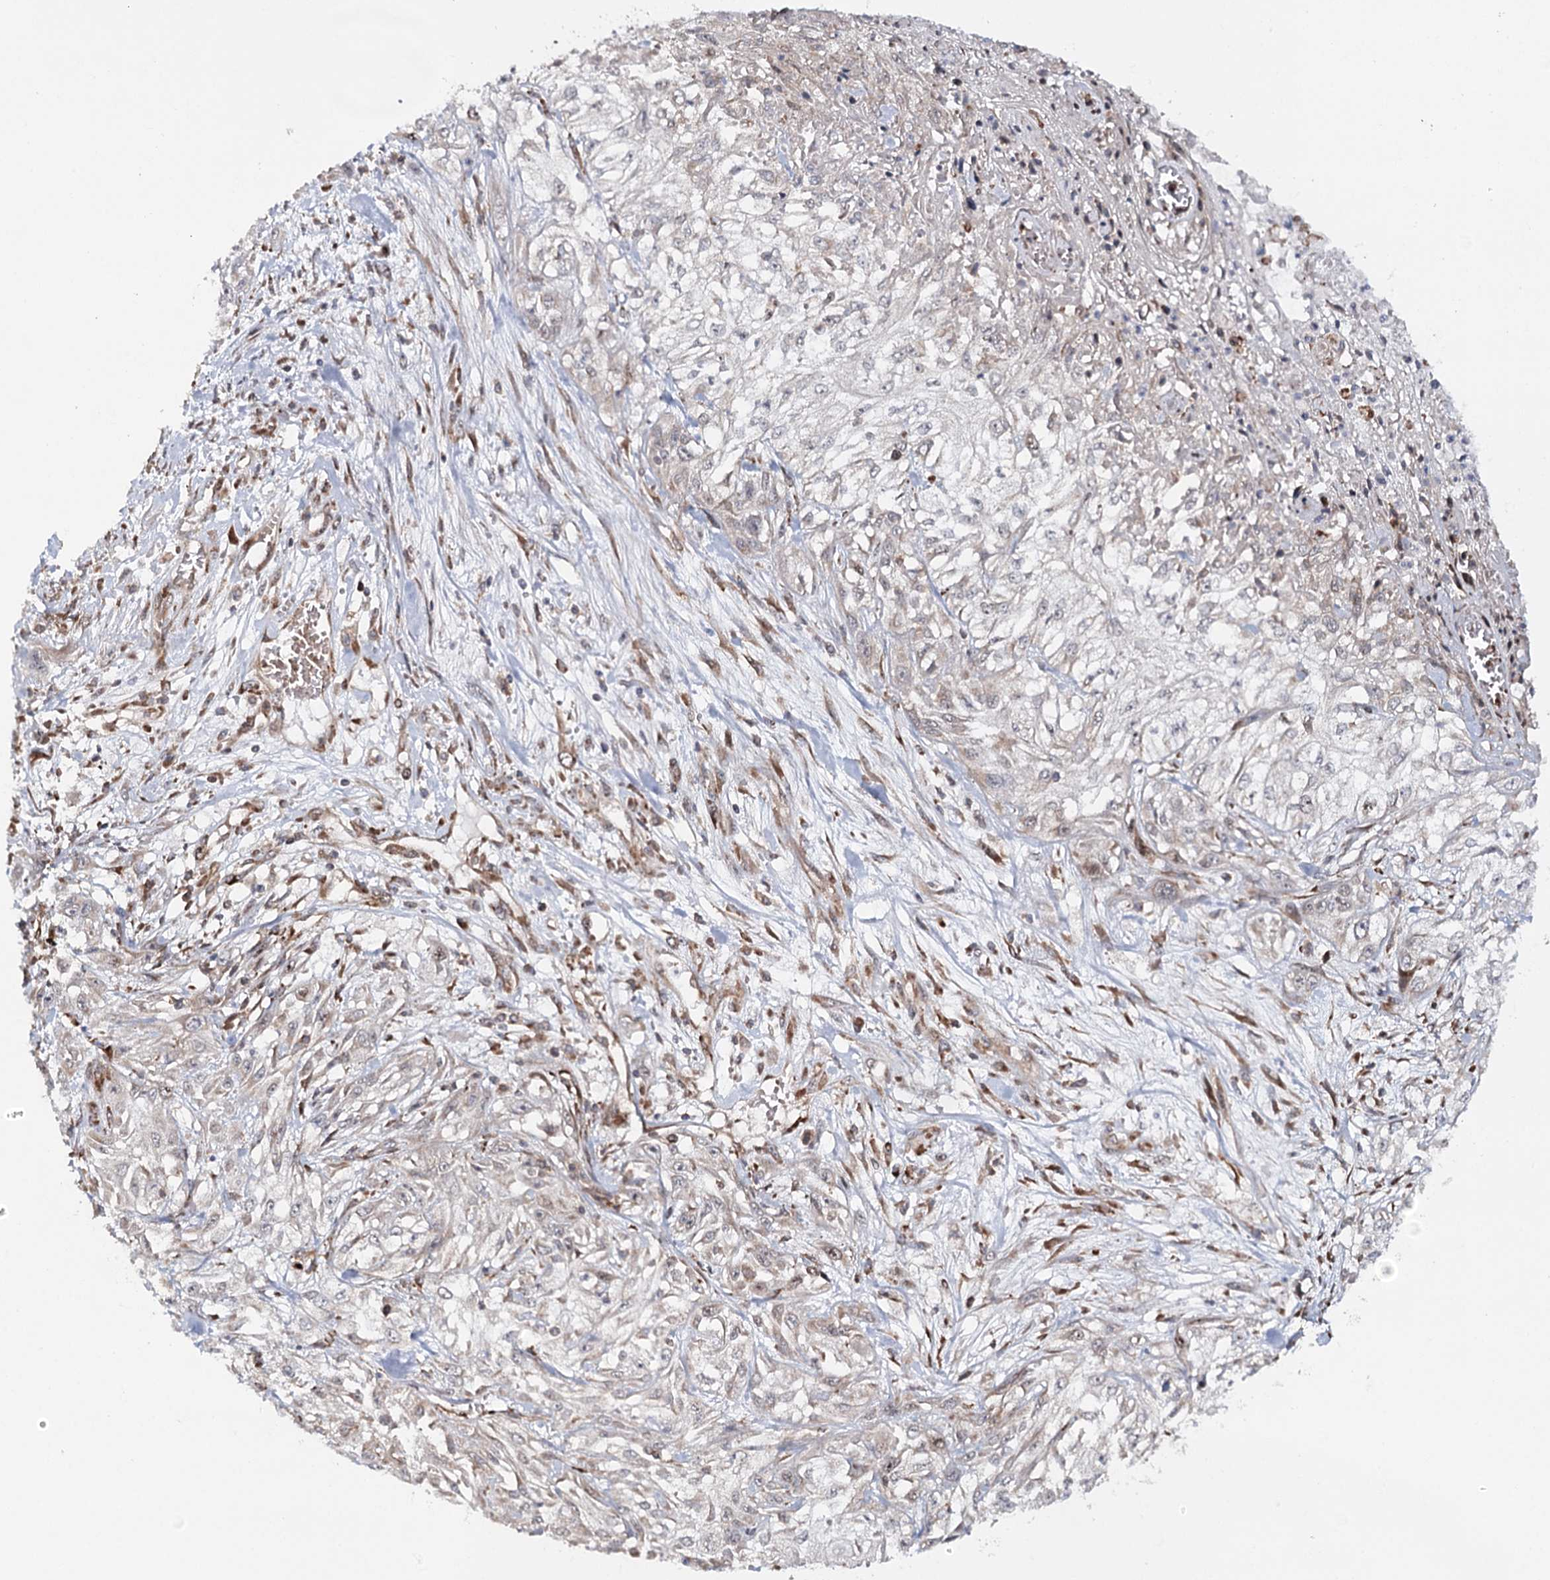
{"staining": {"intensity": "weak", "quantity": "25%-75%", "location": "cytoplasmic/membranous"}, "tissue": "skin cancer", "cell_type": "Tumor cells", "image_type": "cancer", "snomed": [{"axis": "morphology", "description": "Squamous cell carcinoma, NOS"}, {"axis": "morphology", "description": "Squamous cell carcinoma, metastatic, NOS"}, {"axis": "topography", "description": "Skin"}, {"axis": "topography", "description": "Lymph node"}], "caption": "IHC image of human skin cancer (squamous cell carcinoma) stained for a protein (brown), which shows low levels of weak cytoplasmic/membranous expression in approximately 25%-75% of tumor cells.", "gene": "MKNK1", "patient": {"sex": "male", "age": 75}}